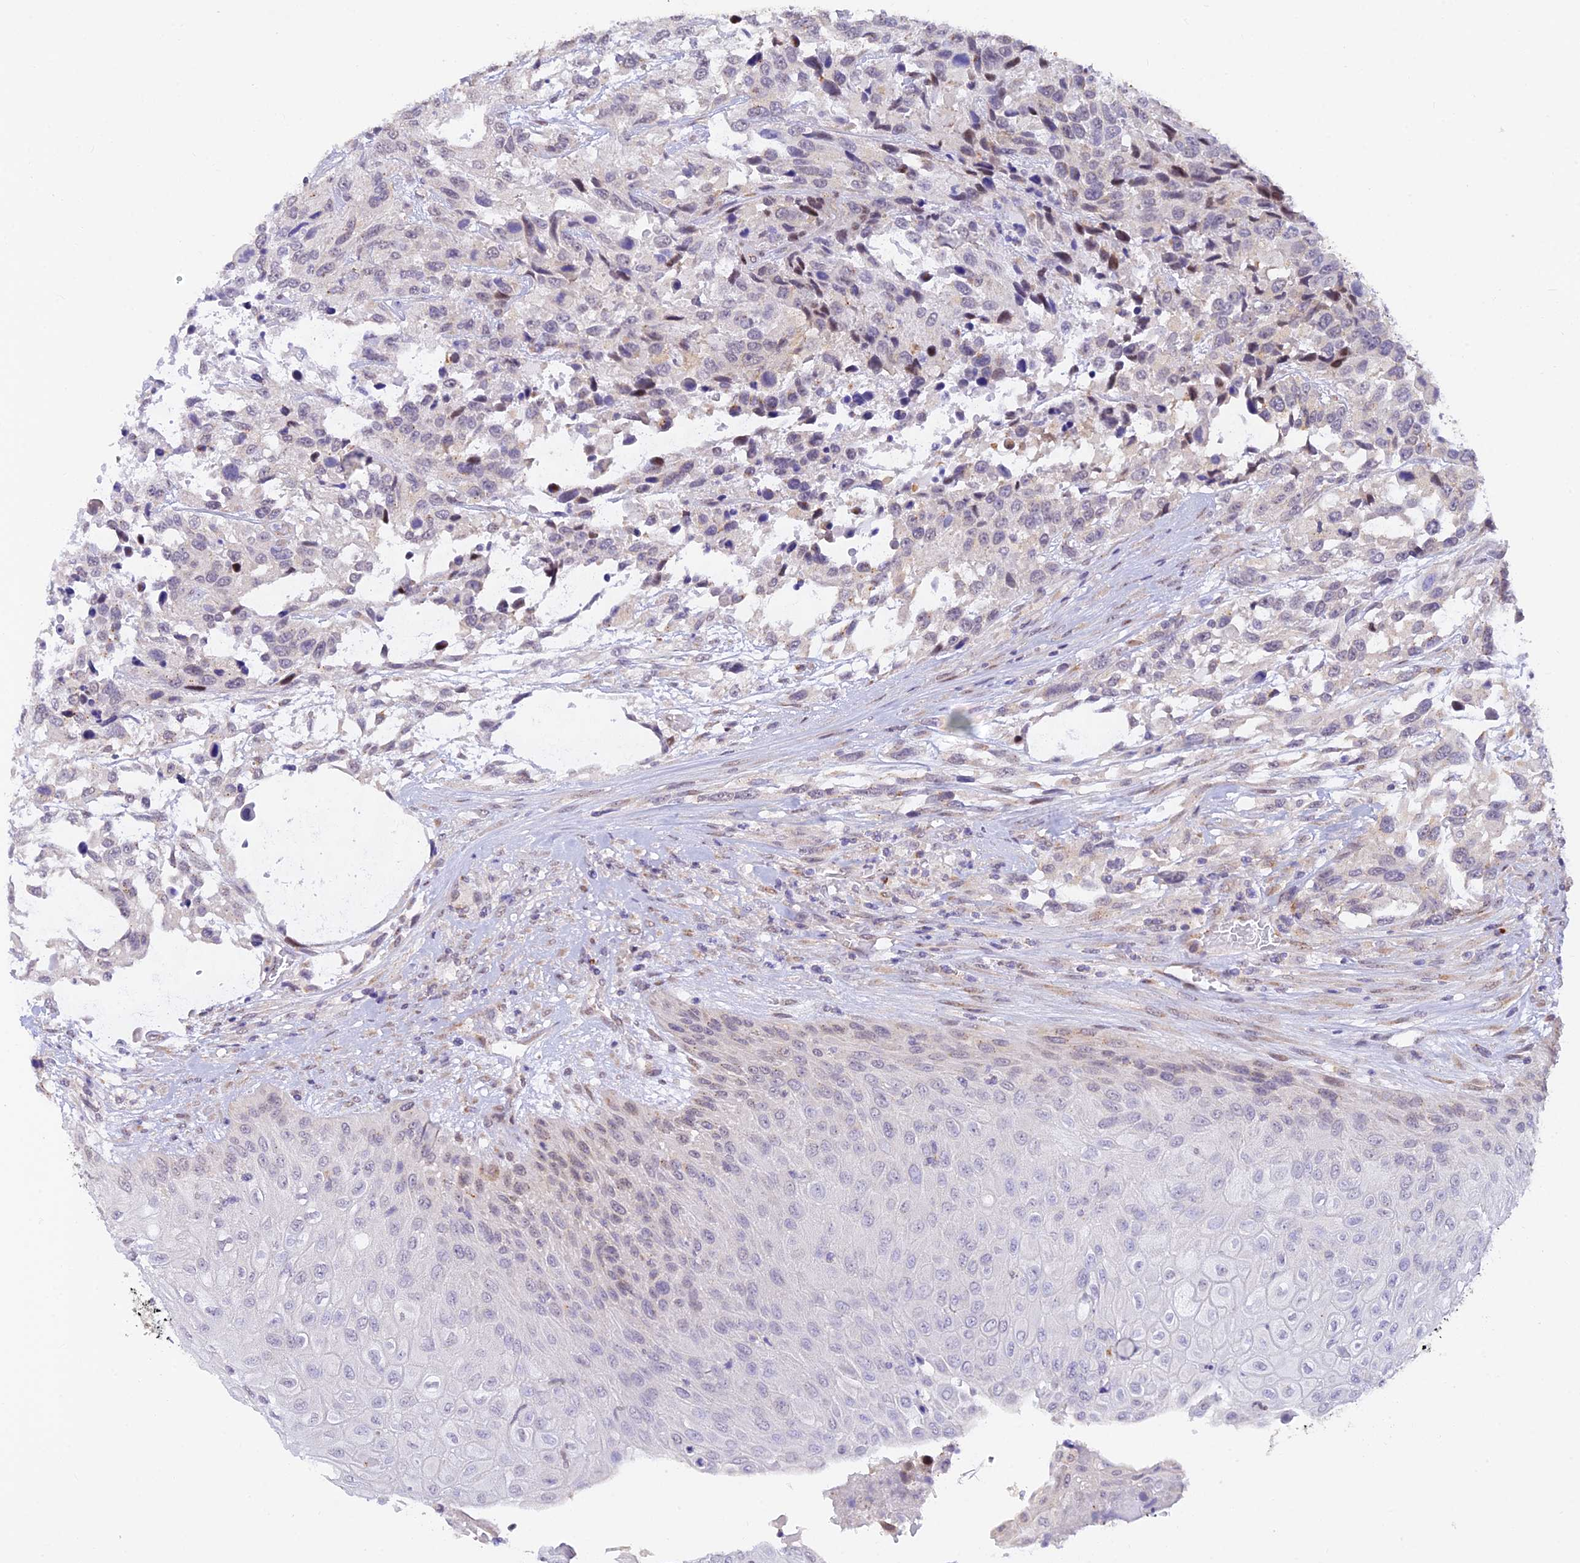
{"staining": {"intensity": "negative", "quantity": "none", "location": "none"}, "tissue": "urothelial cancer", "cell_type": "Tumor cells", "image_type": "cancer", "snomed": [{"axis": "morphology", "description": "Urothelial carcinoma, High grade"}, {"axis": "topography", "description": "Urinary bladder"}], "caption": "The histopathology image displays no significant staining in tumor cells of urothelial carcinoma (high-grade). (Brightfield microscopy of DAB (3,3'-diaminobenzidine) IHC at high magnification).", "gene": "INKA1", "patient": {"sex": "female", "age": 70}}